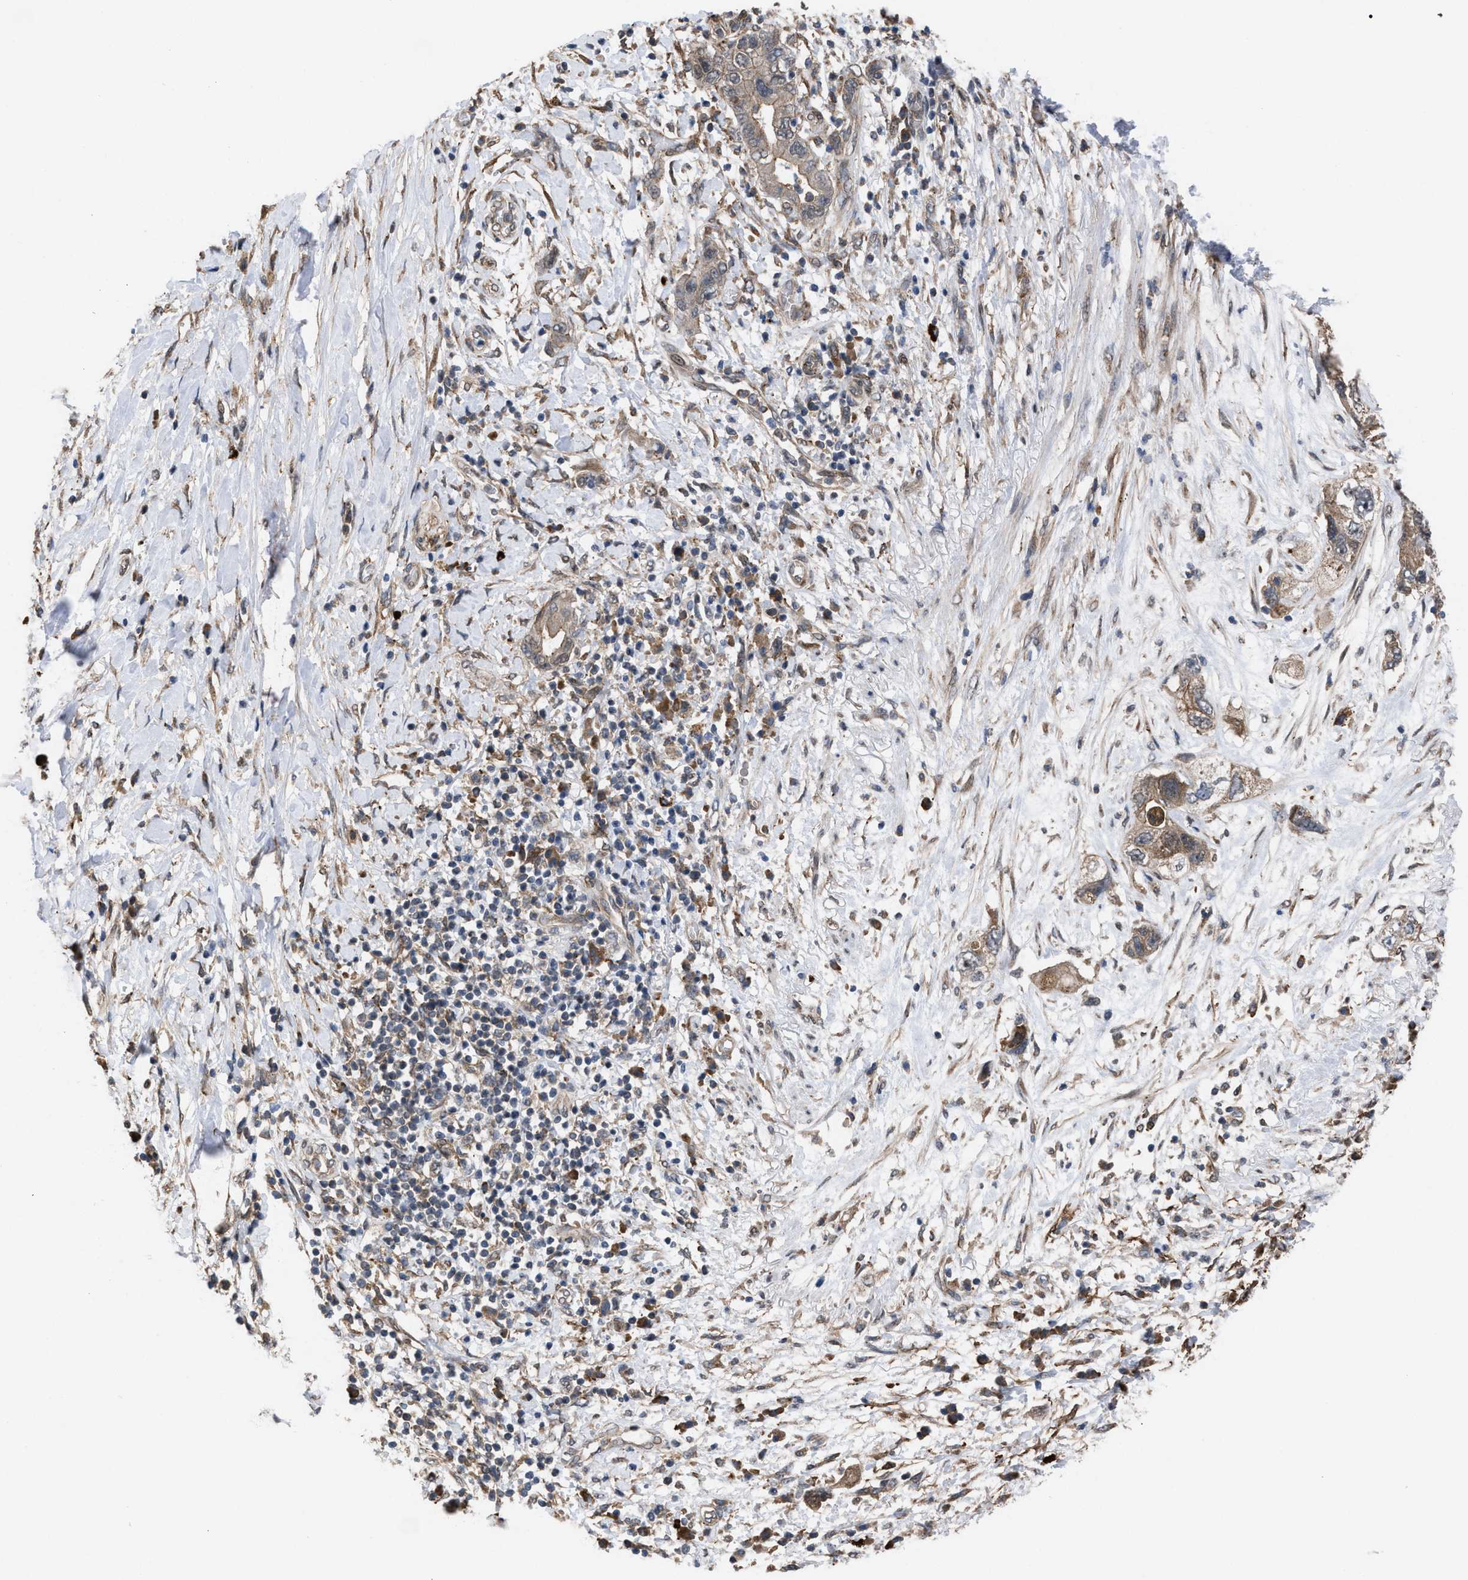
{"staining": {"intensity": "moderate", "quantity": ">75%", "location": "cytoplasmic/membranous"}, "tissue": "pancreatic cancer", "cell_type": "Tumor cells", "image_type": "cancer", "snomed": [{"axis": "morphology", "description": "Adenocarcinoma, NOS"}, {"axis": "topography", "description": "Pancreas"}], "caption": "A histopathology image showing moderate cytoplasmic/membranous staining in about >75% of tumor cells in pancreatic adenocarcinoma, as visualized by brown immunohistochemical staining.", "gene": "TP53BP2", "patient": {"sex": "female", "age": 73}}